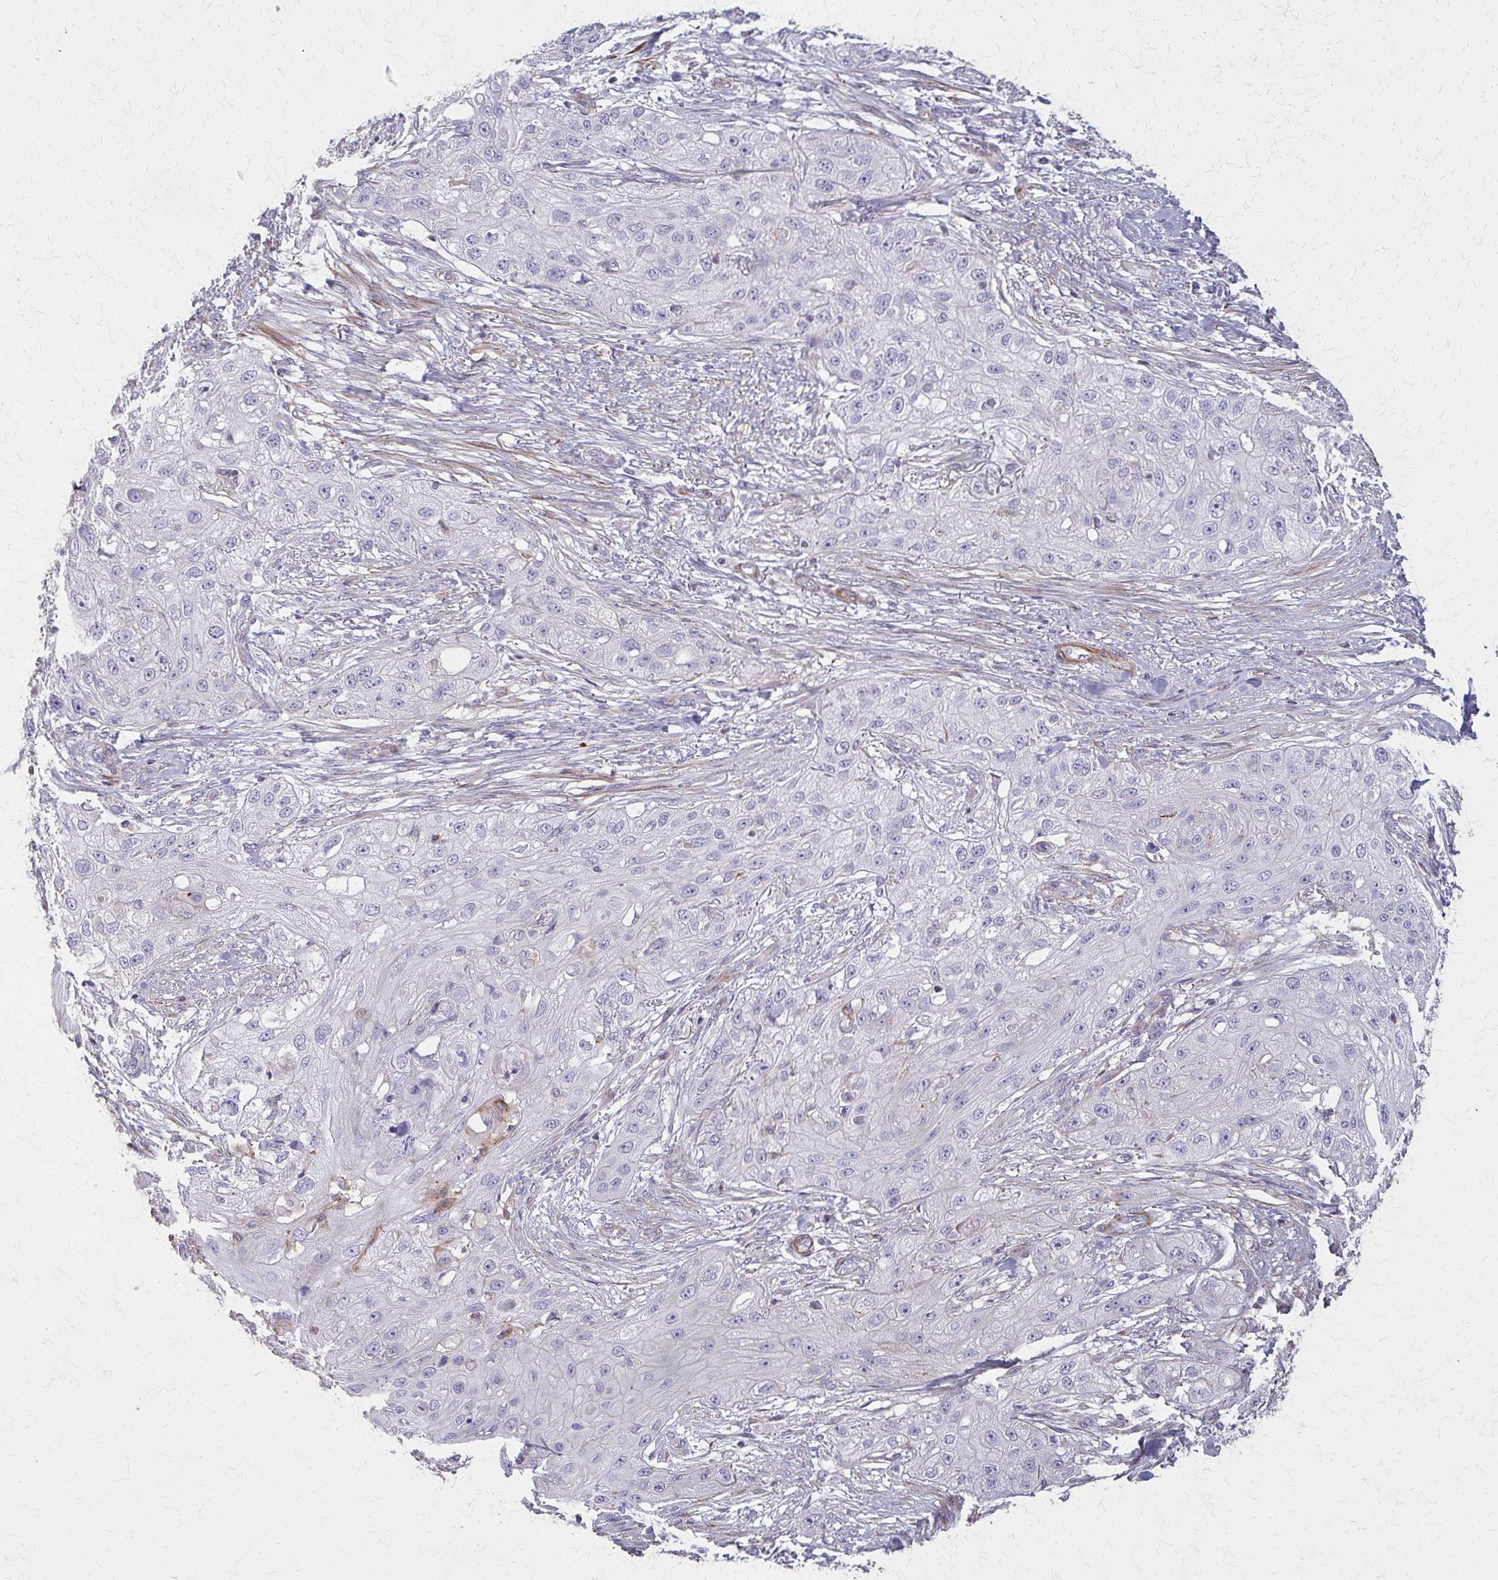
{"staining": {"intensity": "negative", "quantity": "none", "location": "none"}, "tissue": "skin cancer", "cell_type": "Tumor cells", "image_type": "cancer", "snomed": [{"axis": "morphology", "description": "Squamous cell carcinoma, NOS"}, {"axis": "topography", "description": "Skin"}, {"axis": "topography", "description": "Vulva"}], "caption": "Immunohistochemistry (IHC) micrograph of neoplastic tissue: skin squamous cell carcinoma stained with DAB (3,3'-diaminobenzidine) reveals no significant protein expression in tumor cells. The staining is performed using DAB (3,3'-diaminobenzidine) brown chromogen with nuclei counter-stained in using hematoxylin.", "gene": "TENM4", "patient": {"sex": "female", "age": 86}}